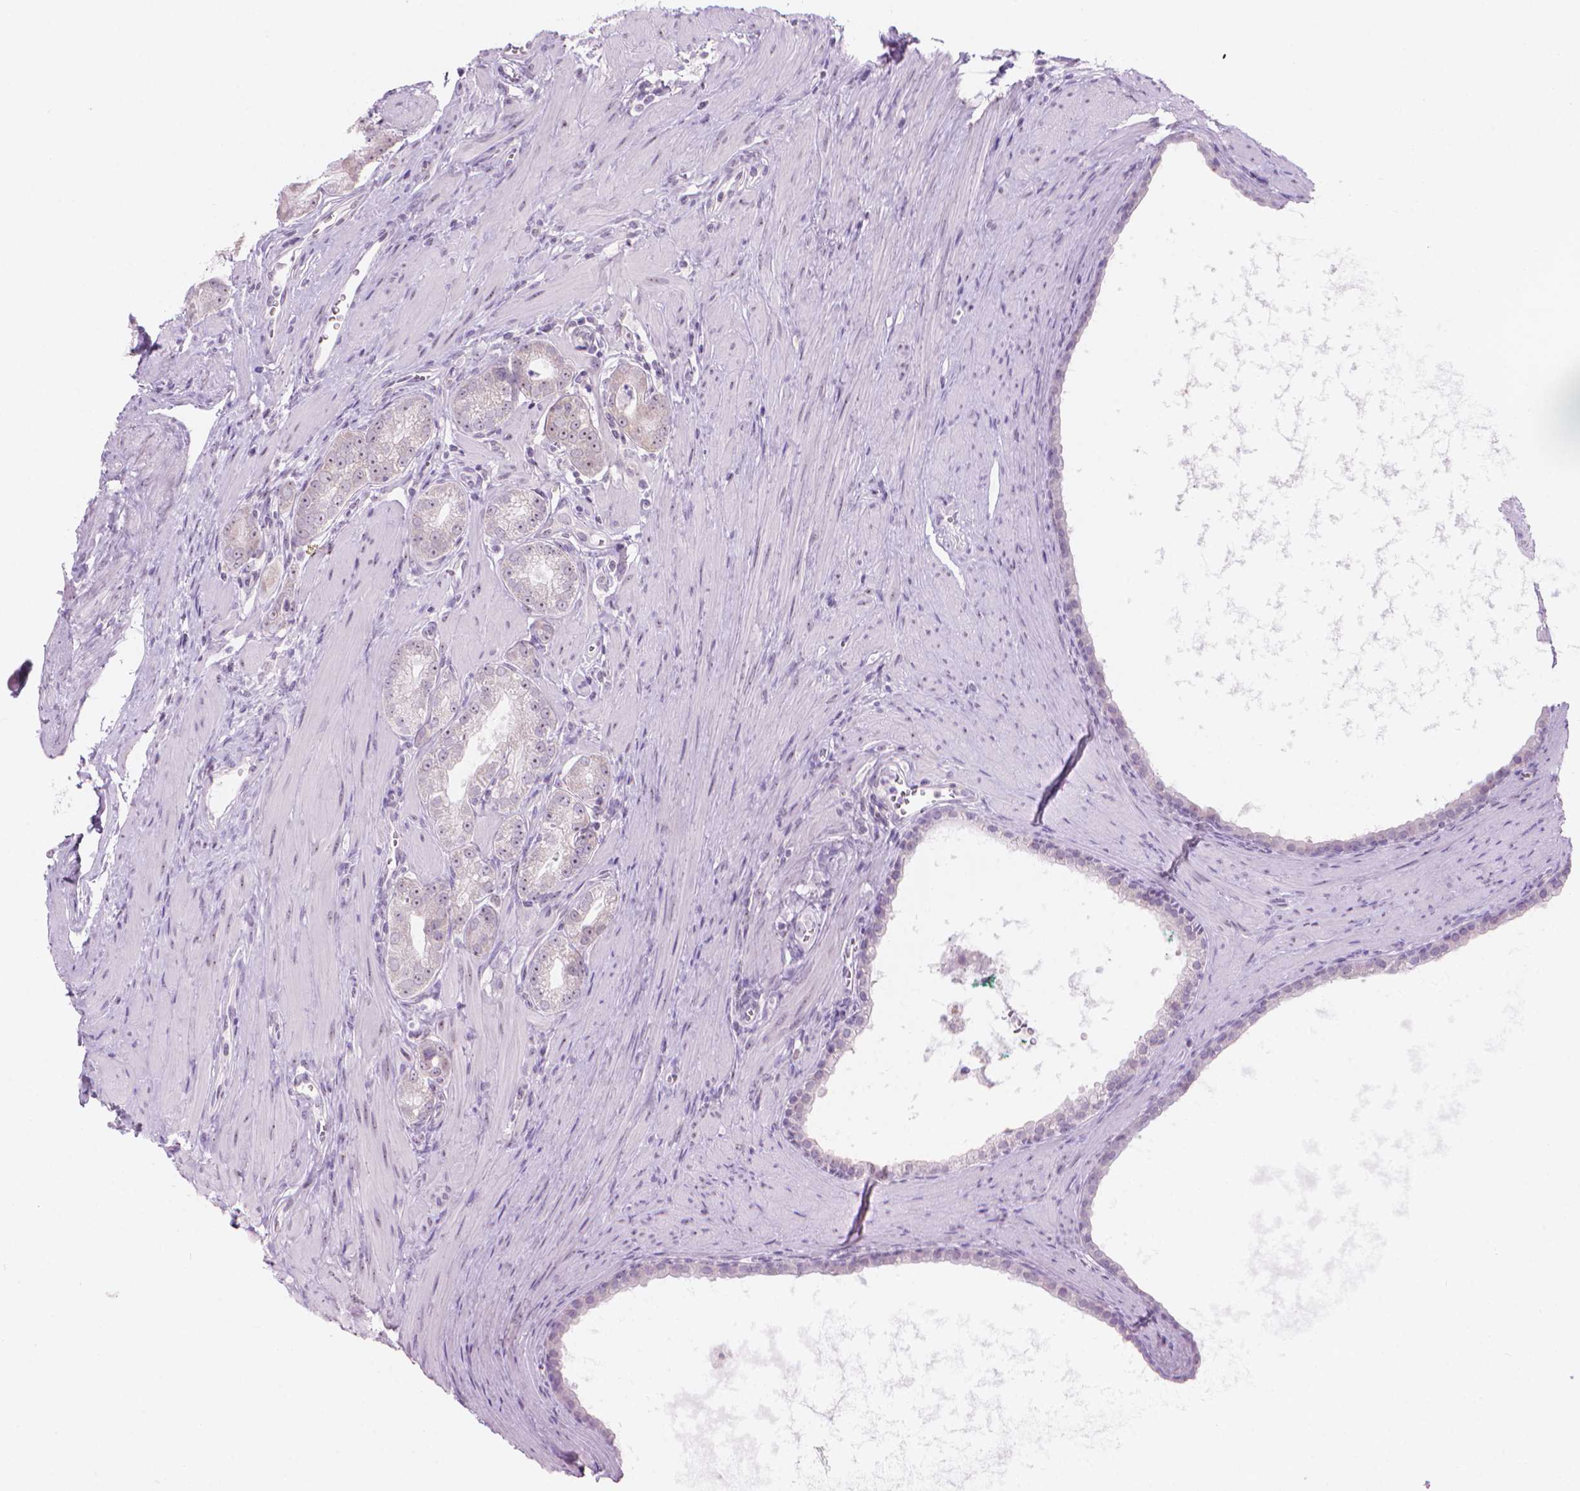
{"staining": {"intensity": "negative", "quantity": "none", "location": "none"}, "tissue": "prostate cancer", "cell_type": "Tumor cells", "image_type": "cancer", "snomed": [{"axis": "morphology", "description": "Adenocarcinoma, NOS"}, {"axis": "topography", "description": "Prostate"}], "caption": "Prostate cancer was stained to show a protein in brown. There is no significant staining in tumor cells. (Immunohistochemistry (ihc), brightfield microscopy, high magnification).", "gene": "ENSG00000187186", "patient": {"sex": "male", "age": 71}}